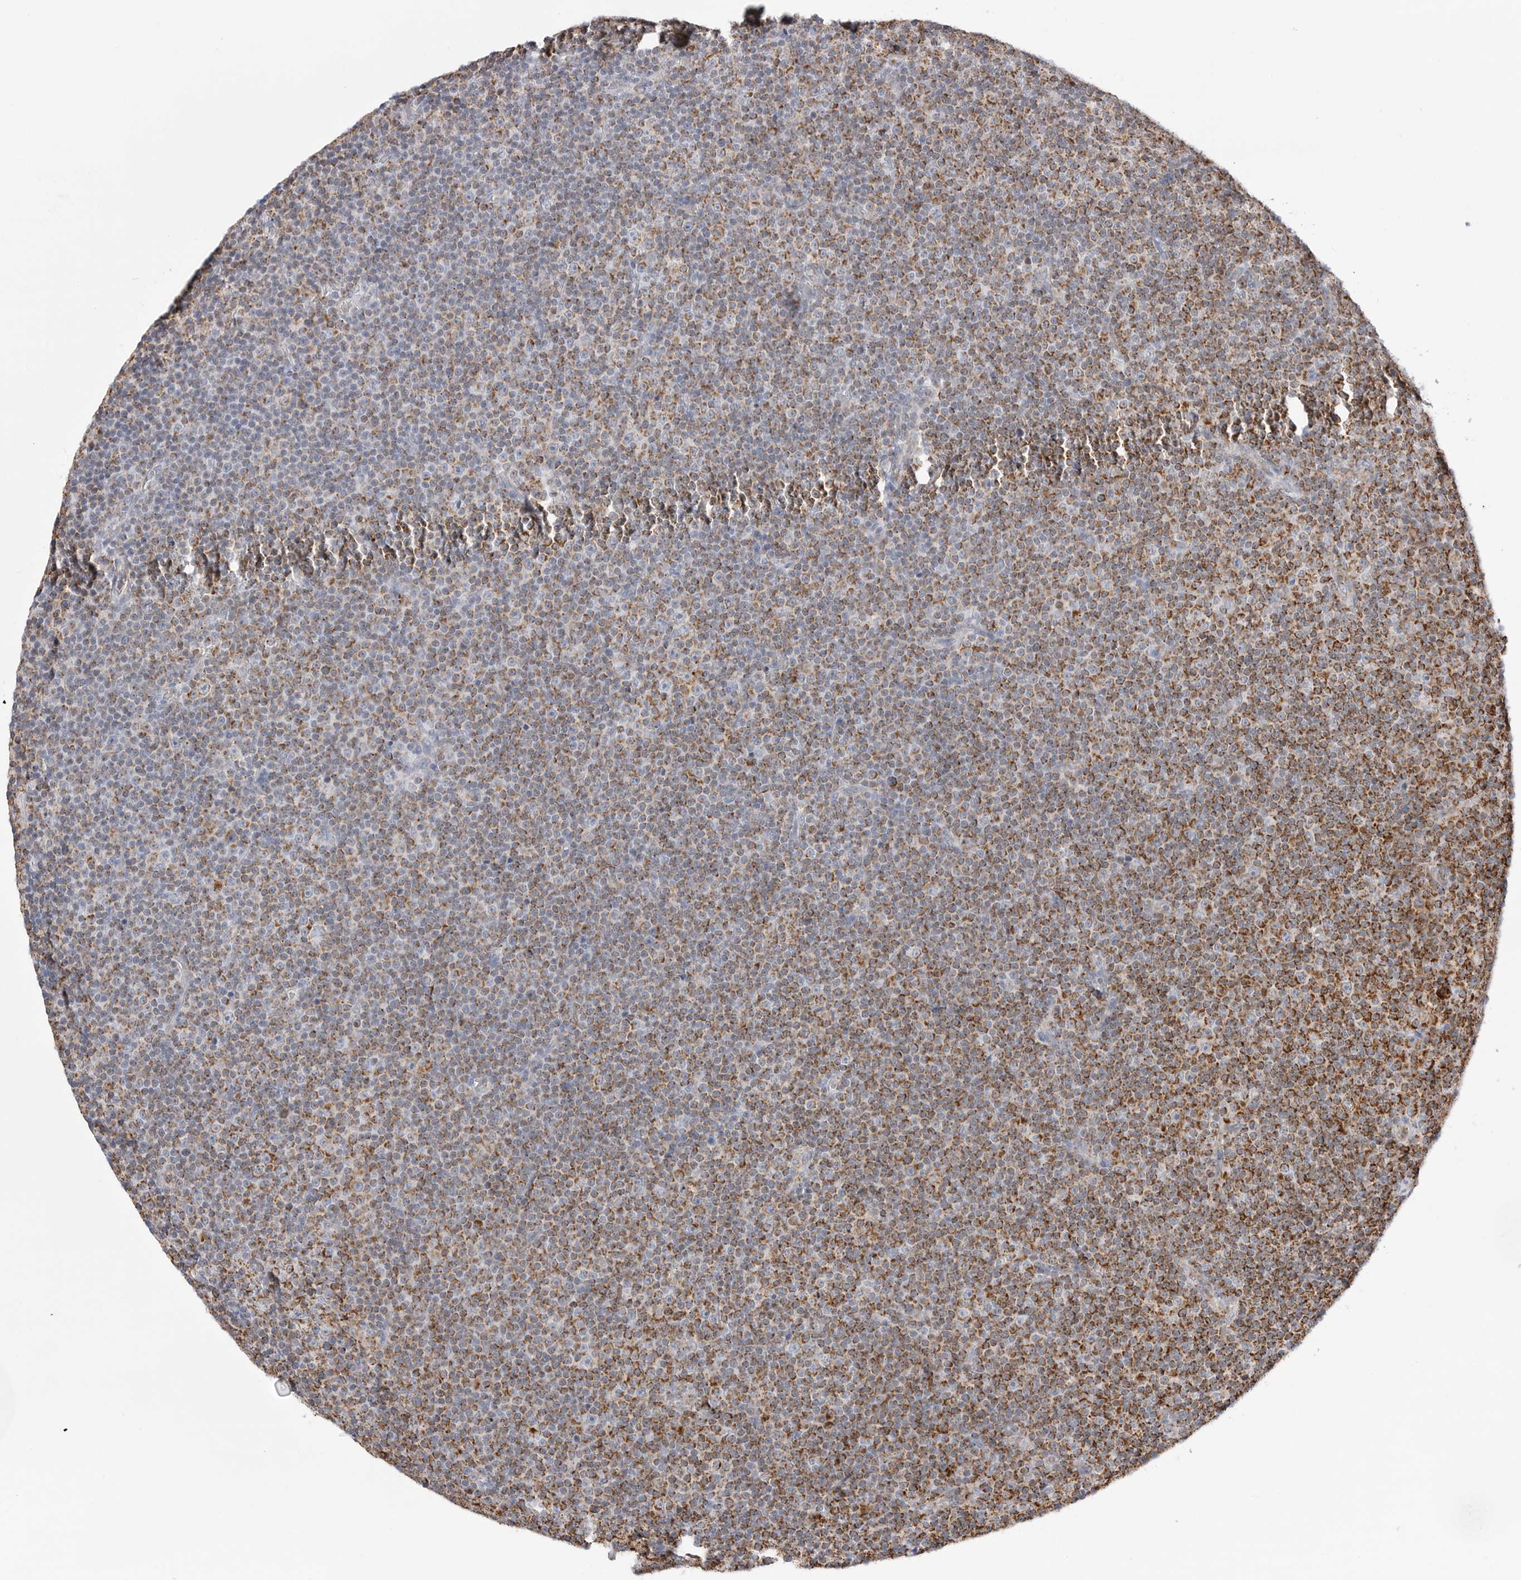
{"staining": {"intensity": "strong", "quantity": "25%-75%", "location": "cytoplasmic/membranous"}, "tissue": "lymphoma", "cell_type": "Tumor cells", "image_type": "cancer", "snomed": [{"axis": "morphology", "description": "Malignant lymphoma, non-Hodgkin's type, Low grade"}, {"axis": "topography", "description": "Lymph node"}], "caption": "The histopathology image exhibits immunohistochemical staining of low-grade malignant lymphoma, non-Hodgkin's type. There is strong cytoplasmic/membranous expression is seen in about 25%-75% of tumor cells.", "gene": "ATP5IF1", "patient": {"sex": "female", "age": 67}}